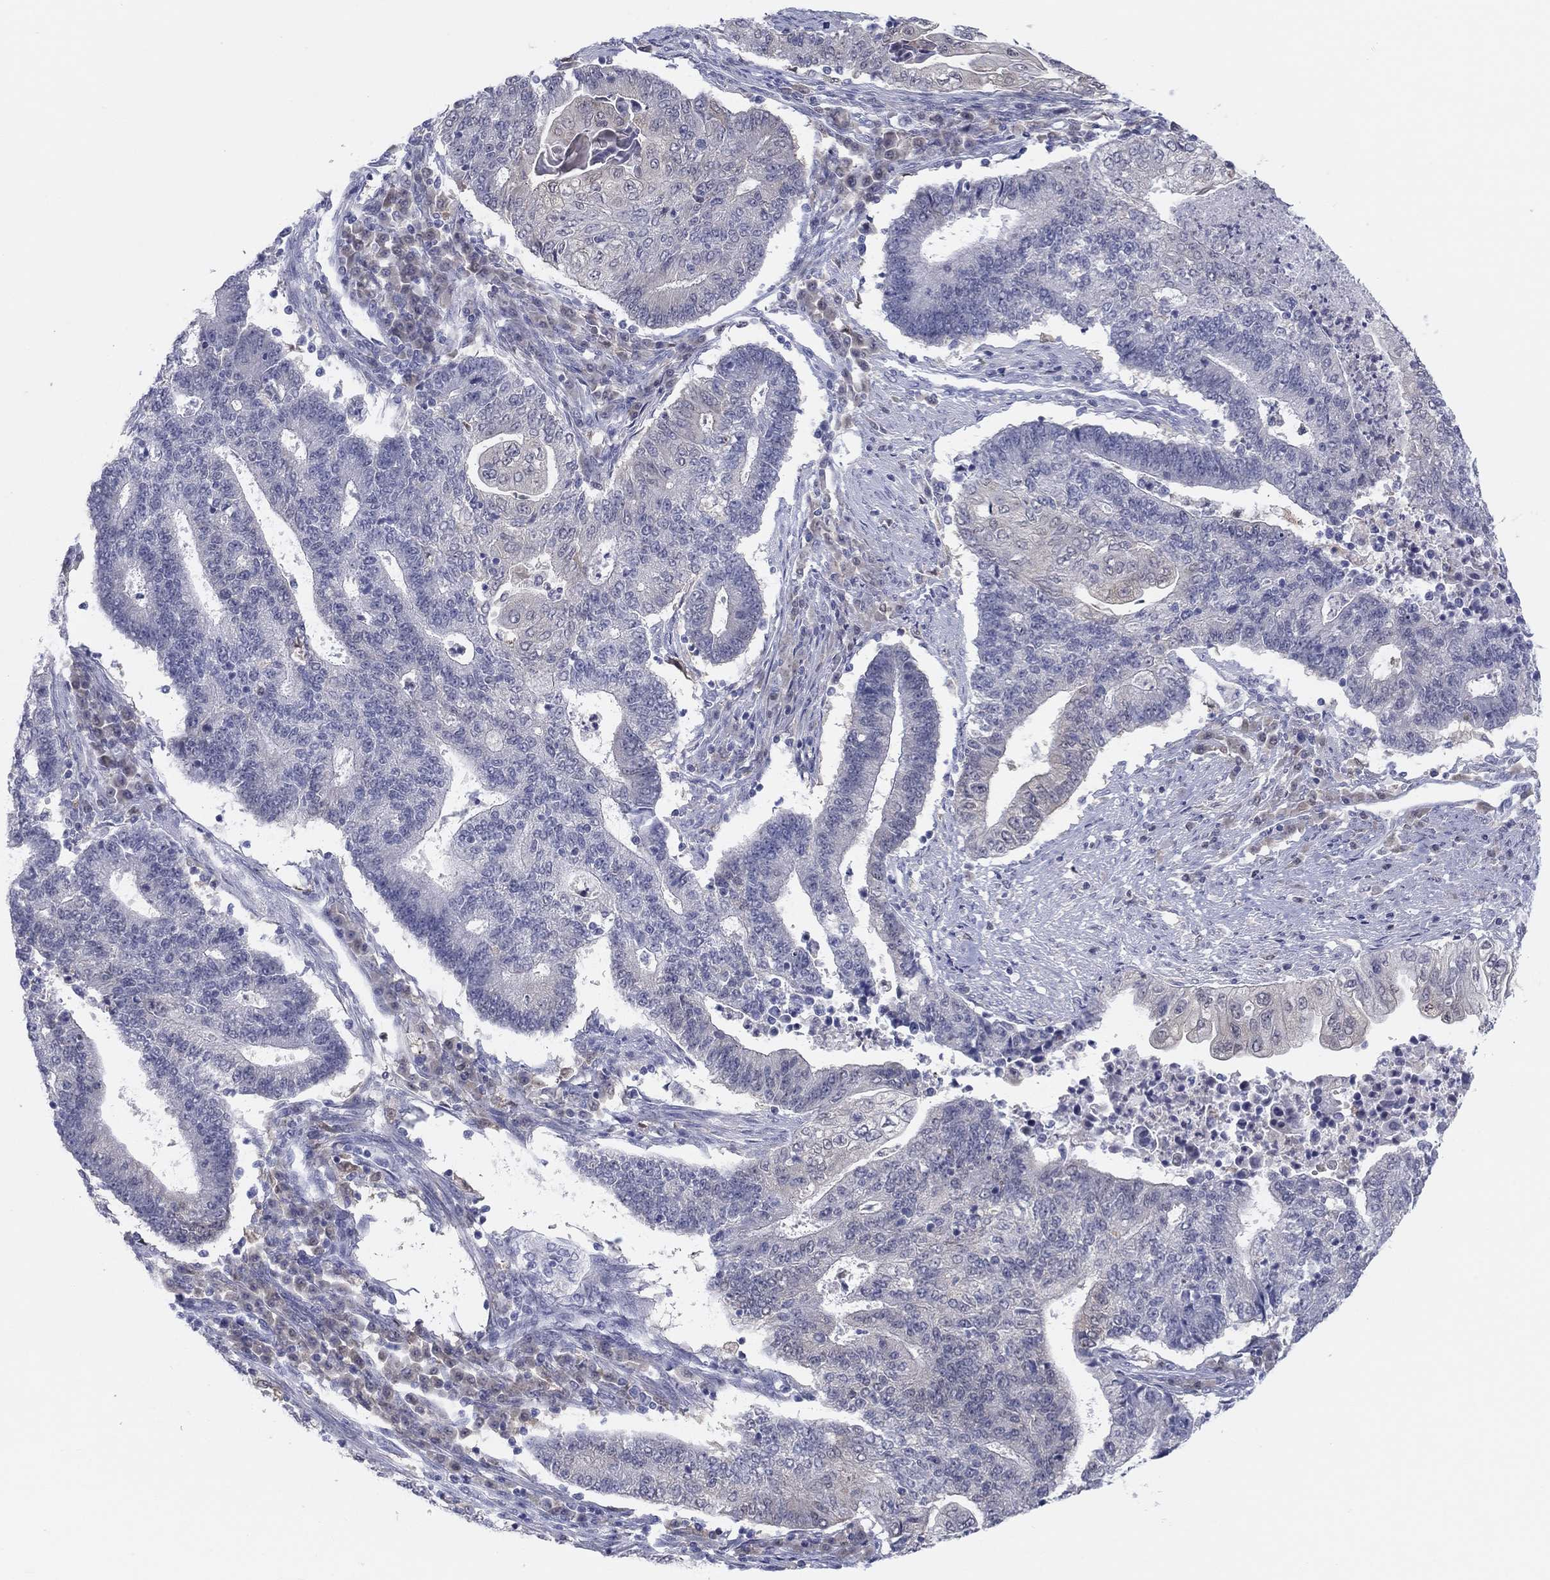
{"staining": {"intensity": "negative", "quantity": "none", "location": "none"}, "tissue": "endometrial cancer", "cell_type": "Tumor cells", "image_type": "cancer", "snomed": [{"axis": "morphology", "description": "Adenocarcinoma, NOS"}, {"axis": "topography", "description": "Uterus"}, {"axis": "topography", "description": "Endometrium"}], "caption": "IHC photomicrograph of endometrial cancer (adenocarcinoma) stained for a protein (brown), which displays no positivity in tumor cells. The staining was performed using DAB (3,3'-diaminobenzidine) to visualize the protein expression in brown, while the nuclei were stained in blue with hematoxylin (Magnification: 20x).", "gene": "PDXK", "patient": {"sex": "female", "age": 54}}